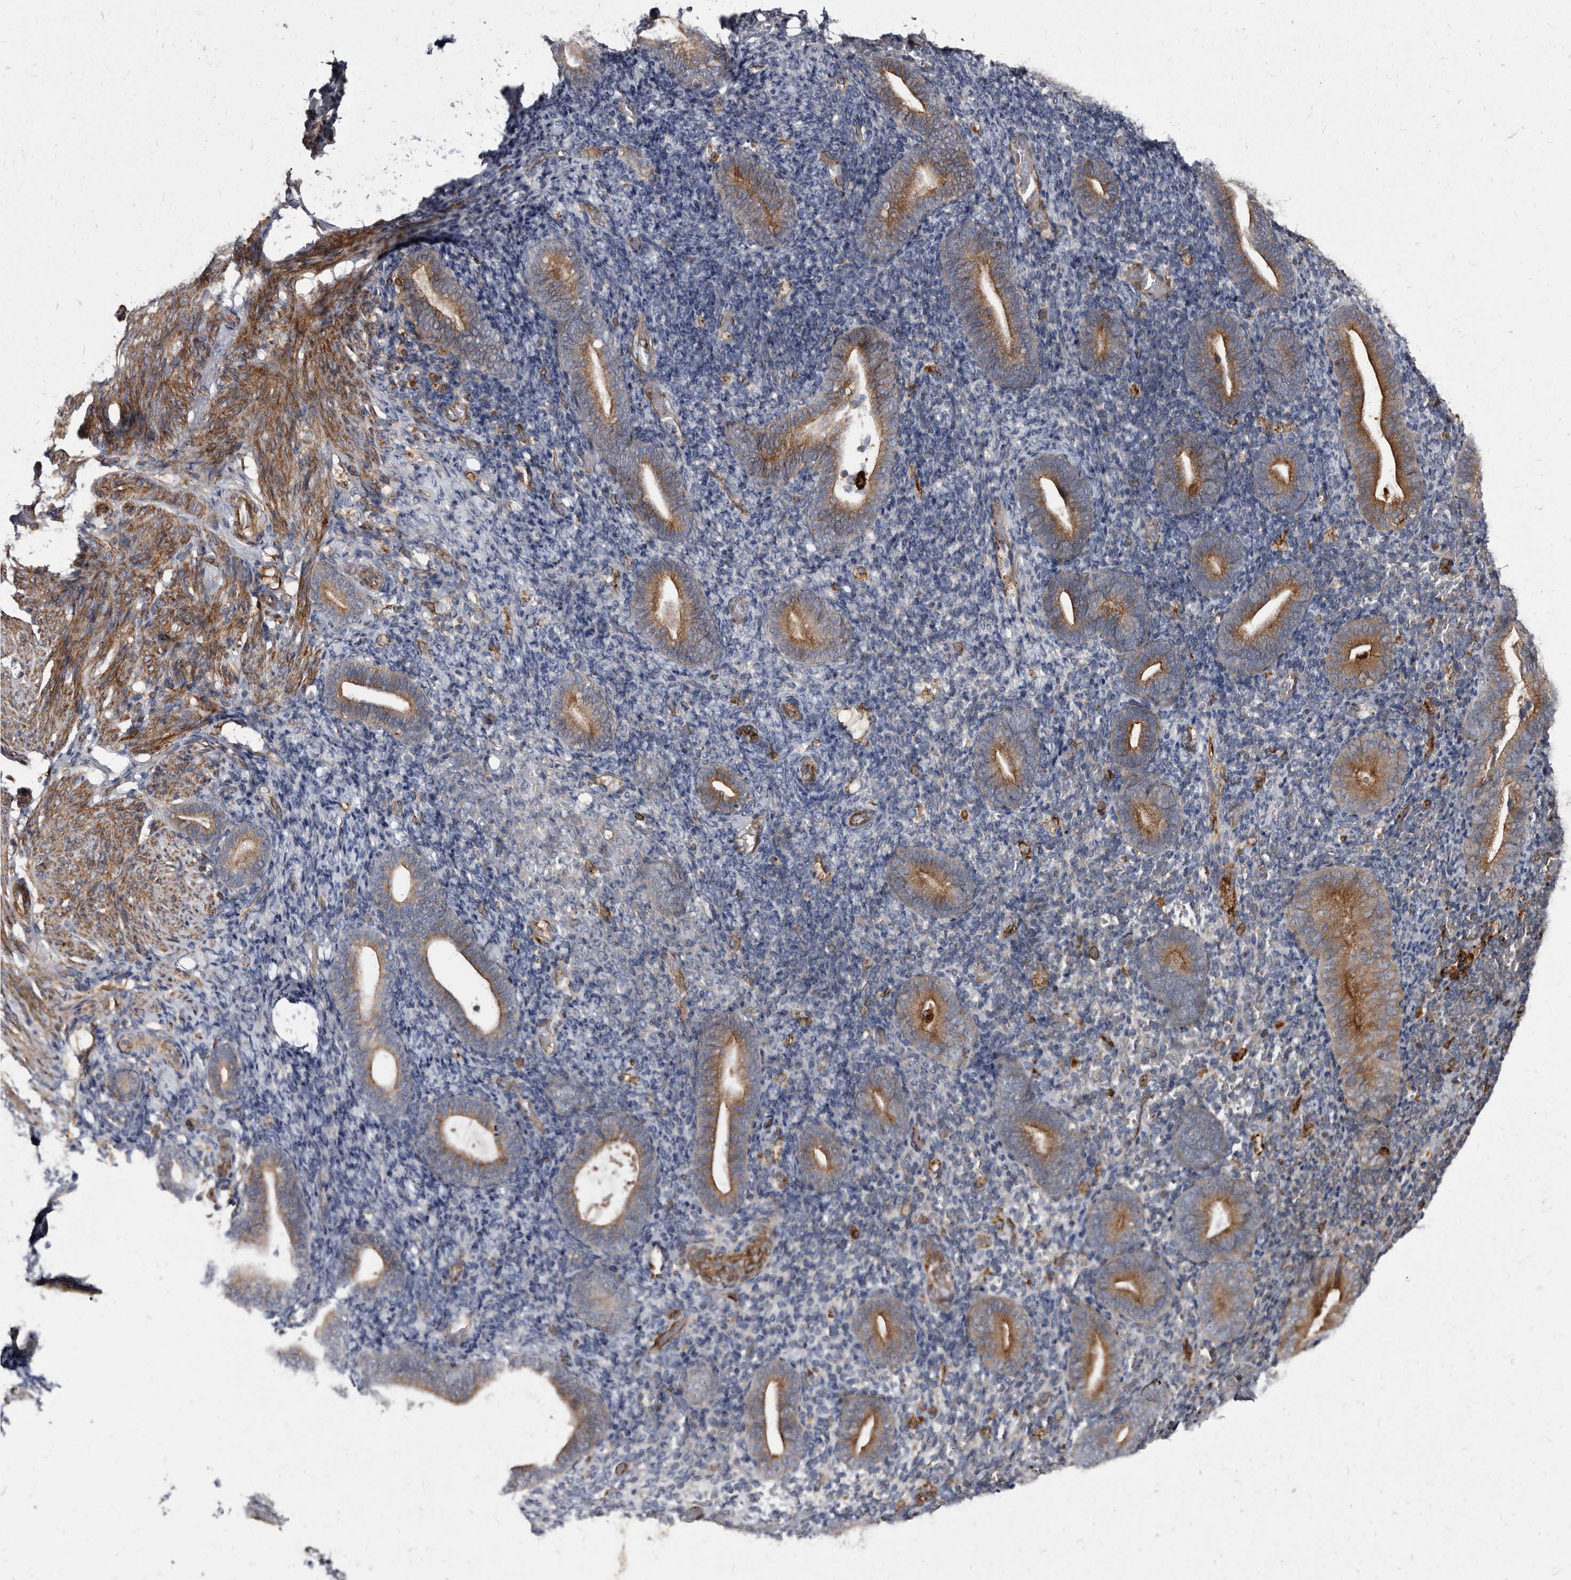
{"staining": {"intensity": "weak", "quantity": "<25%", "location": "cytoplasmic/membranous"}, "tissue": "endometrium", "cell_type": "Cells in endometrial stroma", "image_type": "normal", "snomed": [{"axis": "morphology", "description": "Normal tissue, NOS"}, {"axis": "topography", "description": "Endometrium"}], "caption": "This is a histopathology image of IHC staining of unremarkable endometrium, which shows no positivity in cells in endometrial stroma.", "gene": "KCTD20", "patient": {"sex": "female", "age": 51}}